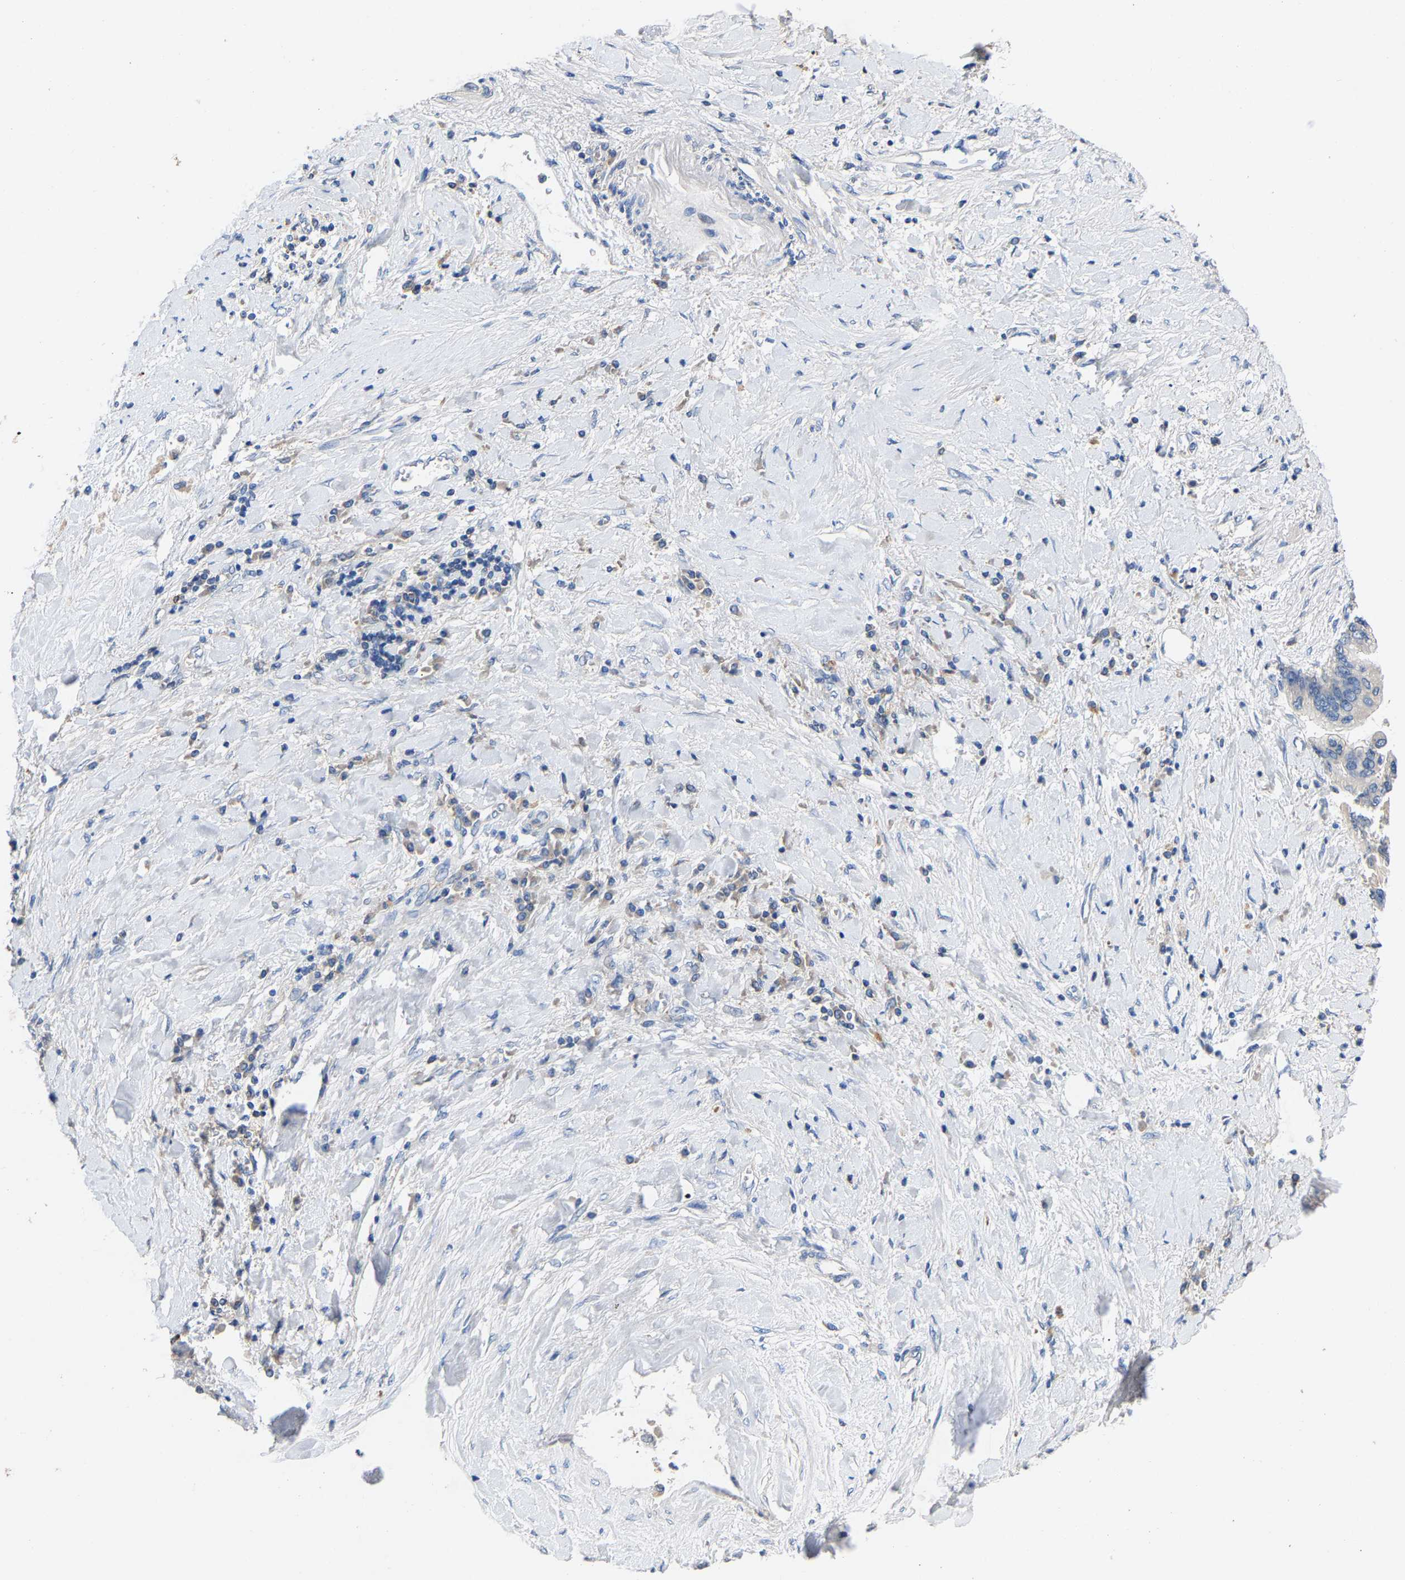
{"staining": {"intensity": "weak", "quantity": "<25%", "location": "cytoplasmic/membranous"}, "tissue": "liver cancer", "cell_type": "Tumor cells", "image_type": "cancer", "snomed": [{"axis": "morphology", "description": "Cholangiocarcinoma"}, {"axis": "topography", "description": "Liver"}], "caption": "The micrograph shows no staining of tumor cells in cholangiocarcinoma (liver).", "gene": "CCDC171", "patient": {"sex": "male", "age": 50}}